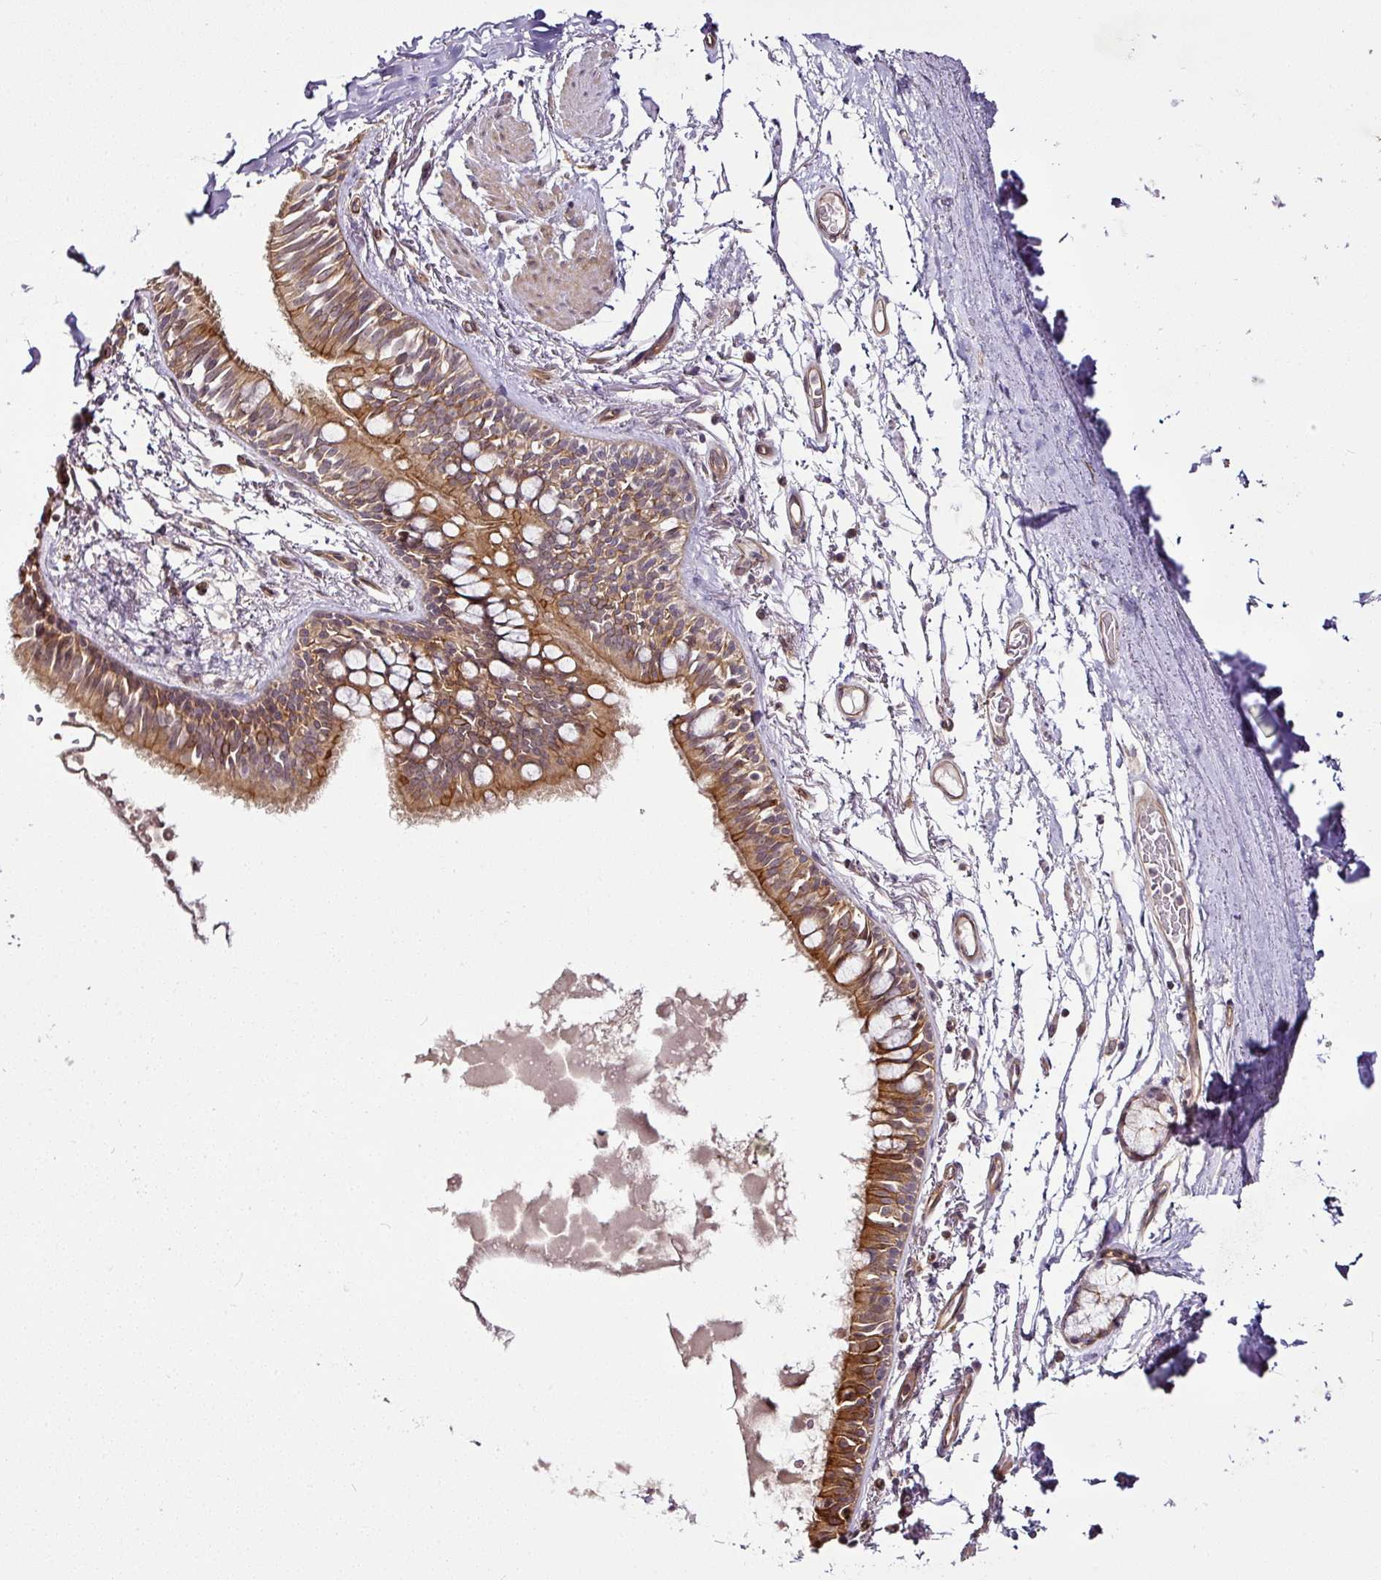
{"staining": {"intensity": "strong", "quantity": ">75%", "location": "cytoplasmic/membranous"}, "tissue": "bronchus", "cell_type": "Respiratory epithelial cells", "image_type": "normal", "snomed": [{"axis": "morphology", "description": "Normal tissue, NOS"}, {"axis": "topography", "description": "Bronchus"}], "caption": "A brown stain shows strong cytoplasmic/membranous staining of a protein in respiratory epithelial cells of benign human bronchus. The staining is performed using DAB (3,3'-diaminobenzidine) brown chromogen to label protein expression. The nuclei are counter-stained blue using hematoxylin.", "gene": "DCAF13", "patient": {"sex": "male", "age": 70}}